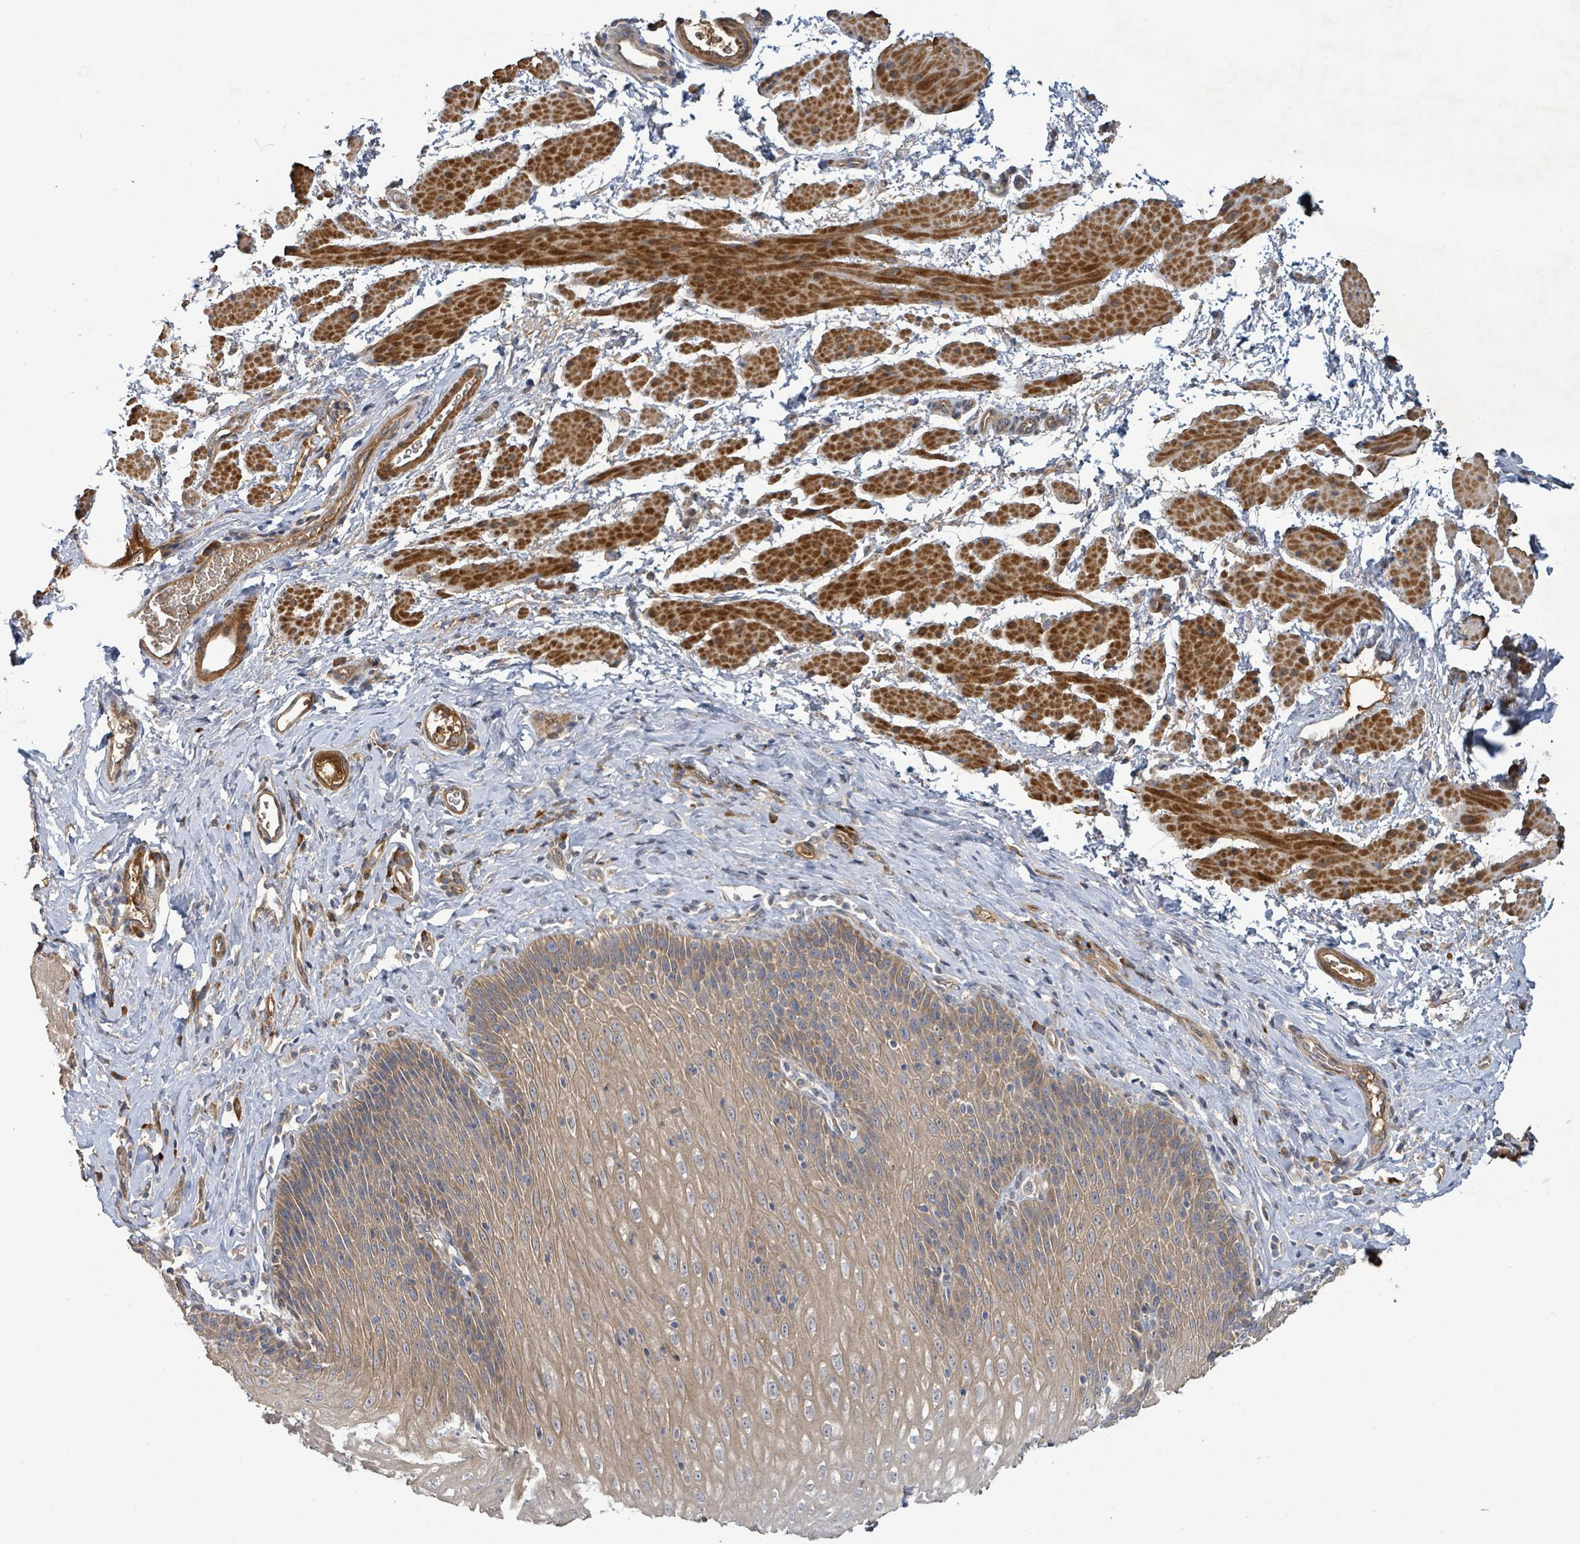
{"staining": {"intensity": "moderate", "quantity": "25%-75%", "location": "cytoplasmic/membranous"}, "tissue": "esophagus", "cell_type": "Squamous epithelial cells", "image_type": "normal", "snomed": [{"axis": "morphology", "description": "Normal tissue, NOS"}, {"axis": "topography", "description": "Esophagus"}], "caption": "Immunohistochemical staining of benign human esophagus shows moderate cytoplasmic/membranous protein expression in about 25%-75% of squamous epithelial cells.", "gene": "STARD4", "patient": {"sex": "female", "age": 61}}